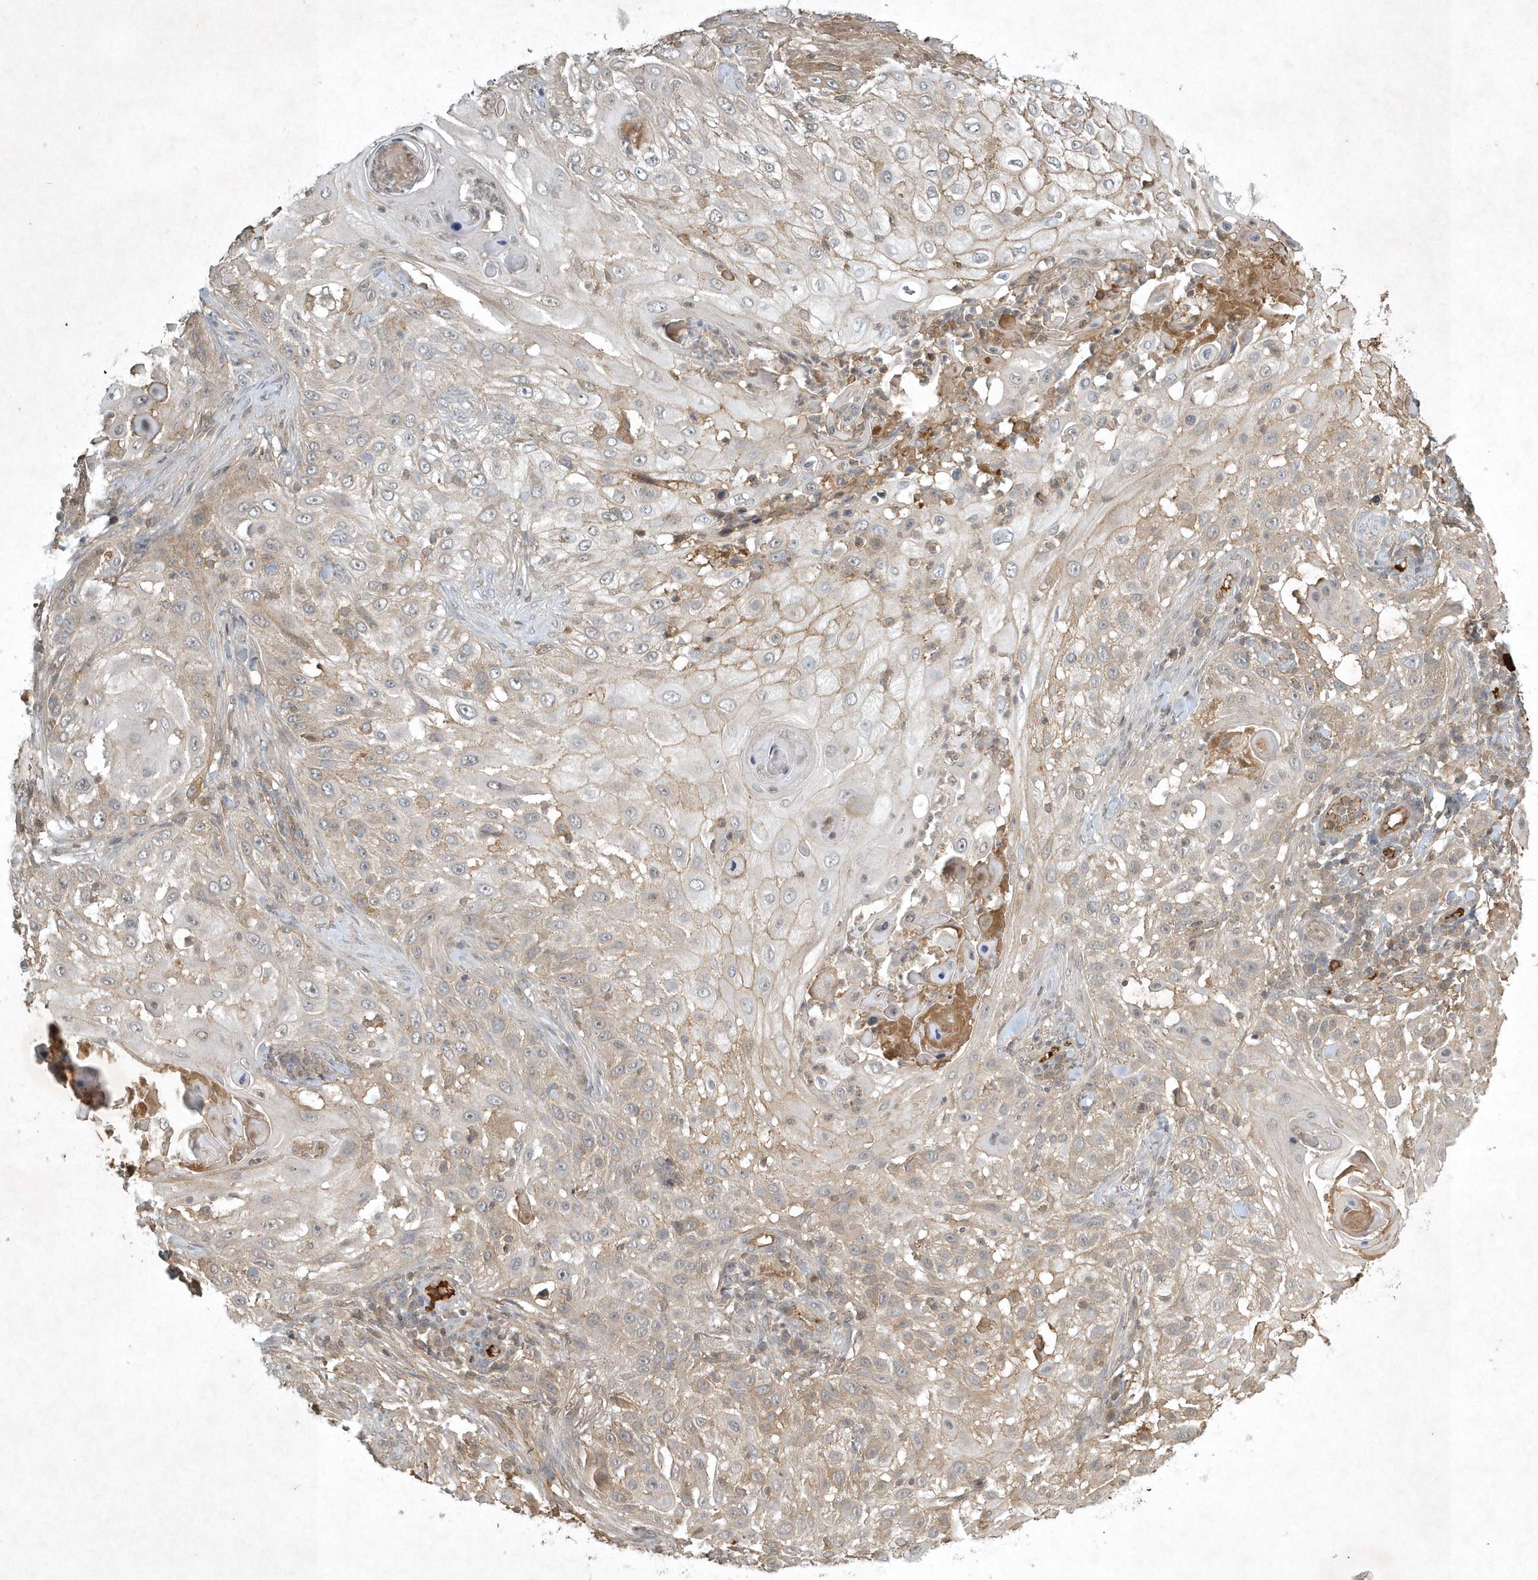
{"staining": {"intensity": "weak", "quantity": "<25%", "location": "cytoplasmic/membranous"}, "tissue": "skin cancer", "cell_type": "Tumor cells", "image_type": "cancer", "snomed": [{"axis": "morphology", "description": "Squamous cell carcinoma, NOS"}, {"axis": "topography", "description": "Skin"}], "caption": "This is an immunohistochemistry histopathology image of human skin cancer (squamous cell carcinoma). There is no positivity in tumor cells.", "gene": "TNFAIP6", "patient": {"sex": "female", "age": 44}}